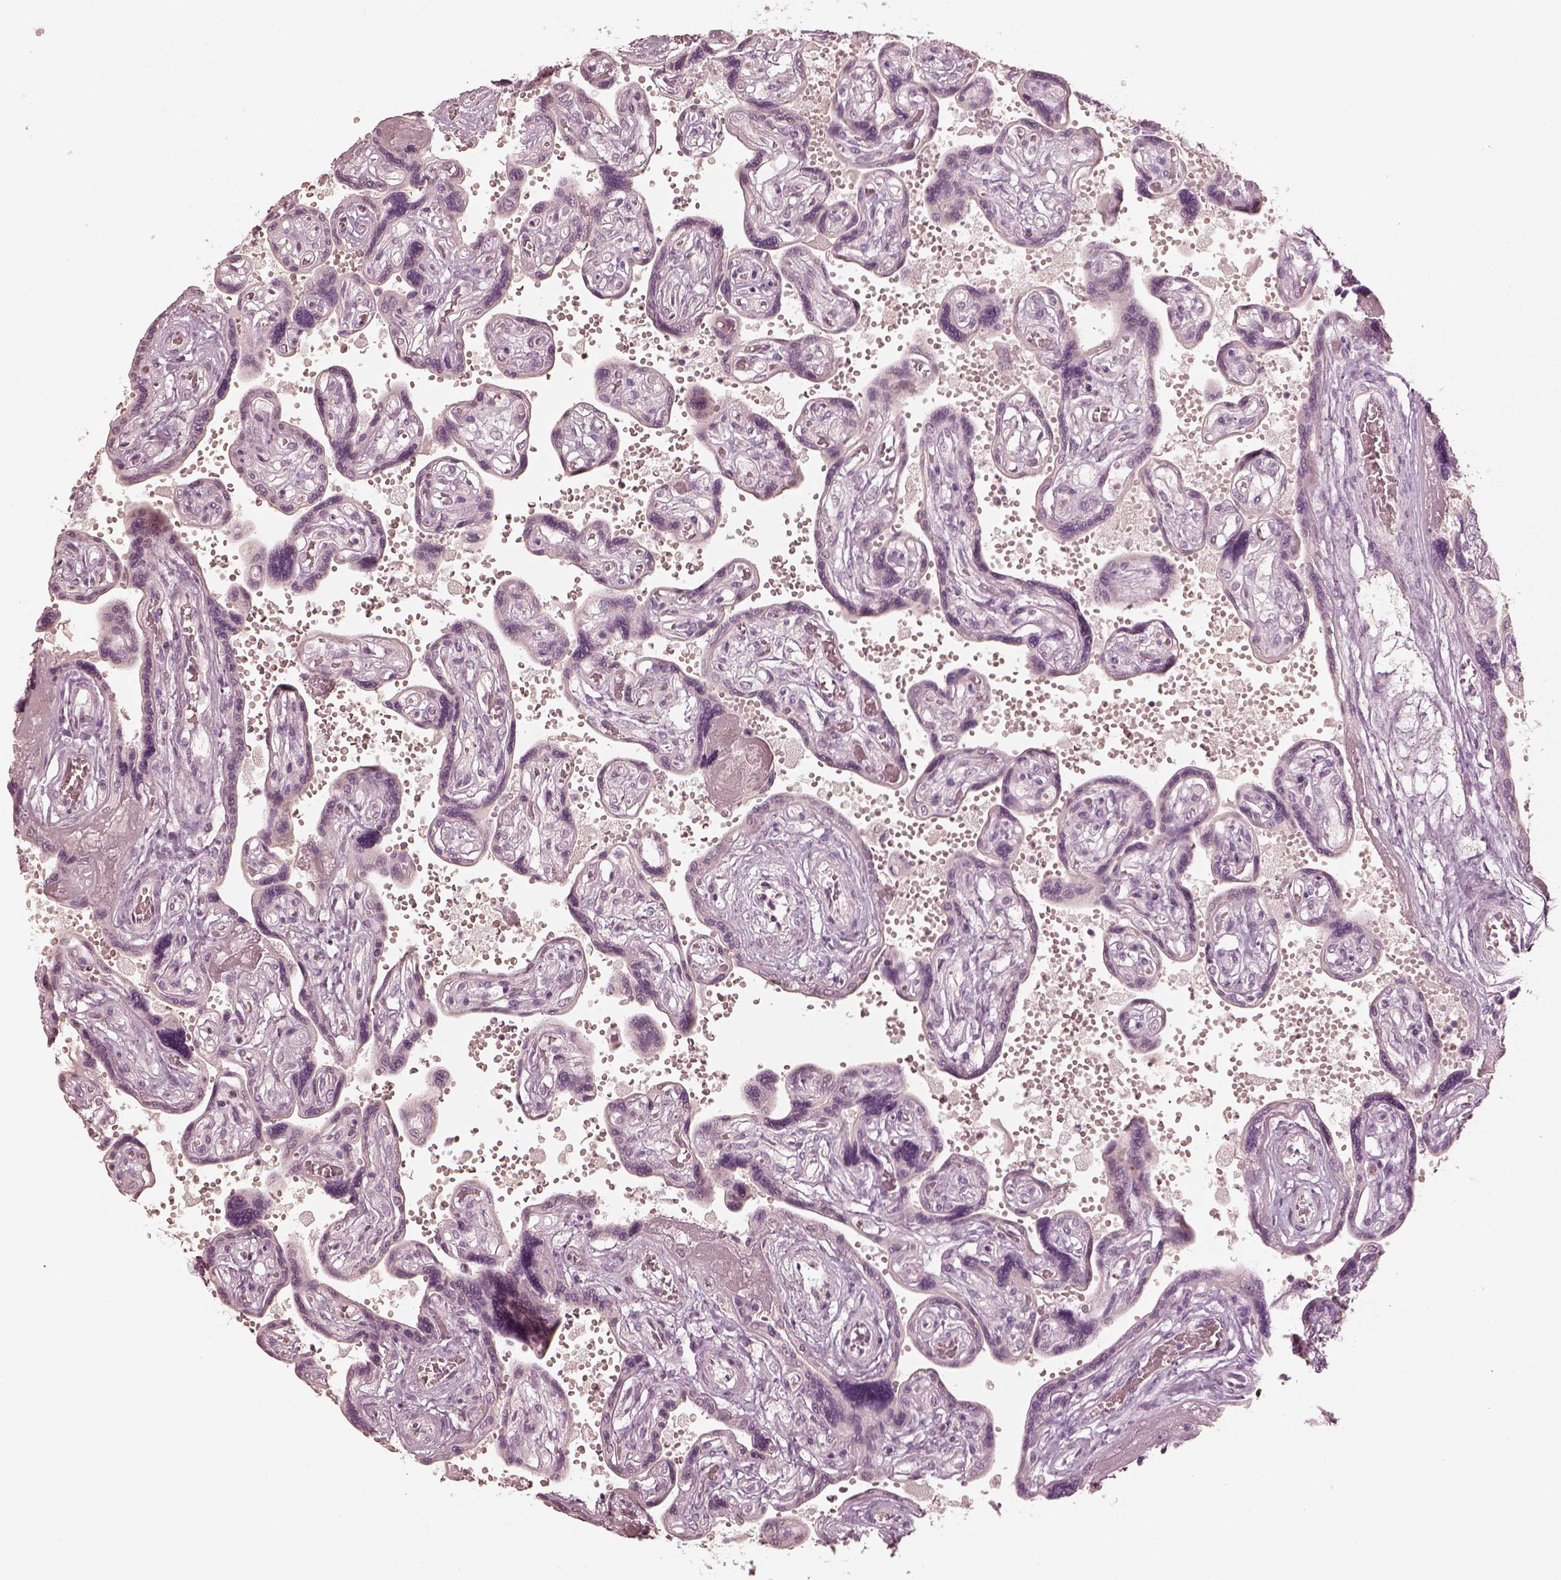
{"staining": {"intensity": "negative", "quantity": "none", "location": "none"}, "tissue": "placenta", "cell_type": "Decidual cells", "image_type": "normal", "snomed": [{"axis": "morphology", "description": "Normal tissue, NOS"}, {"axis": "topography", "description": "Placenta"}], "caption": "High magnification brightfield microscopy of benign placenta stained with DAB (brown) and counterstained with hematoxylin (blue): decidual cells show no significant positivity.", "gene": "MADCAM1", "patient": {"sex": "female", "age": 32}}